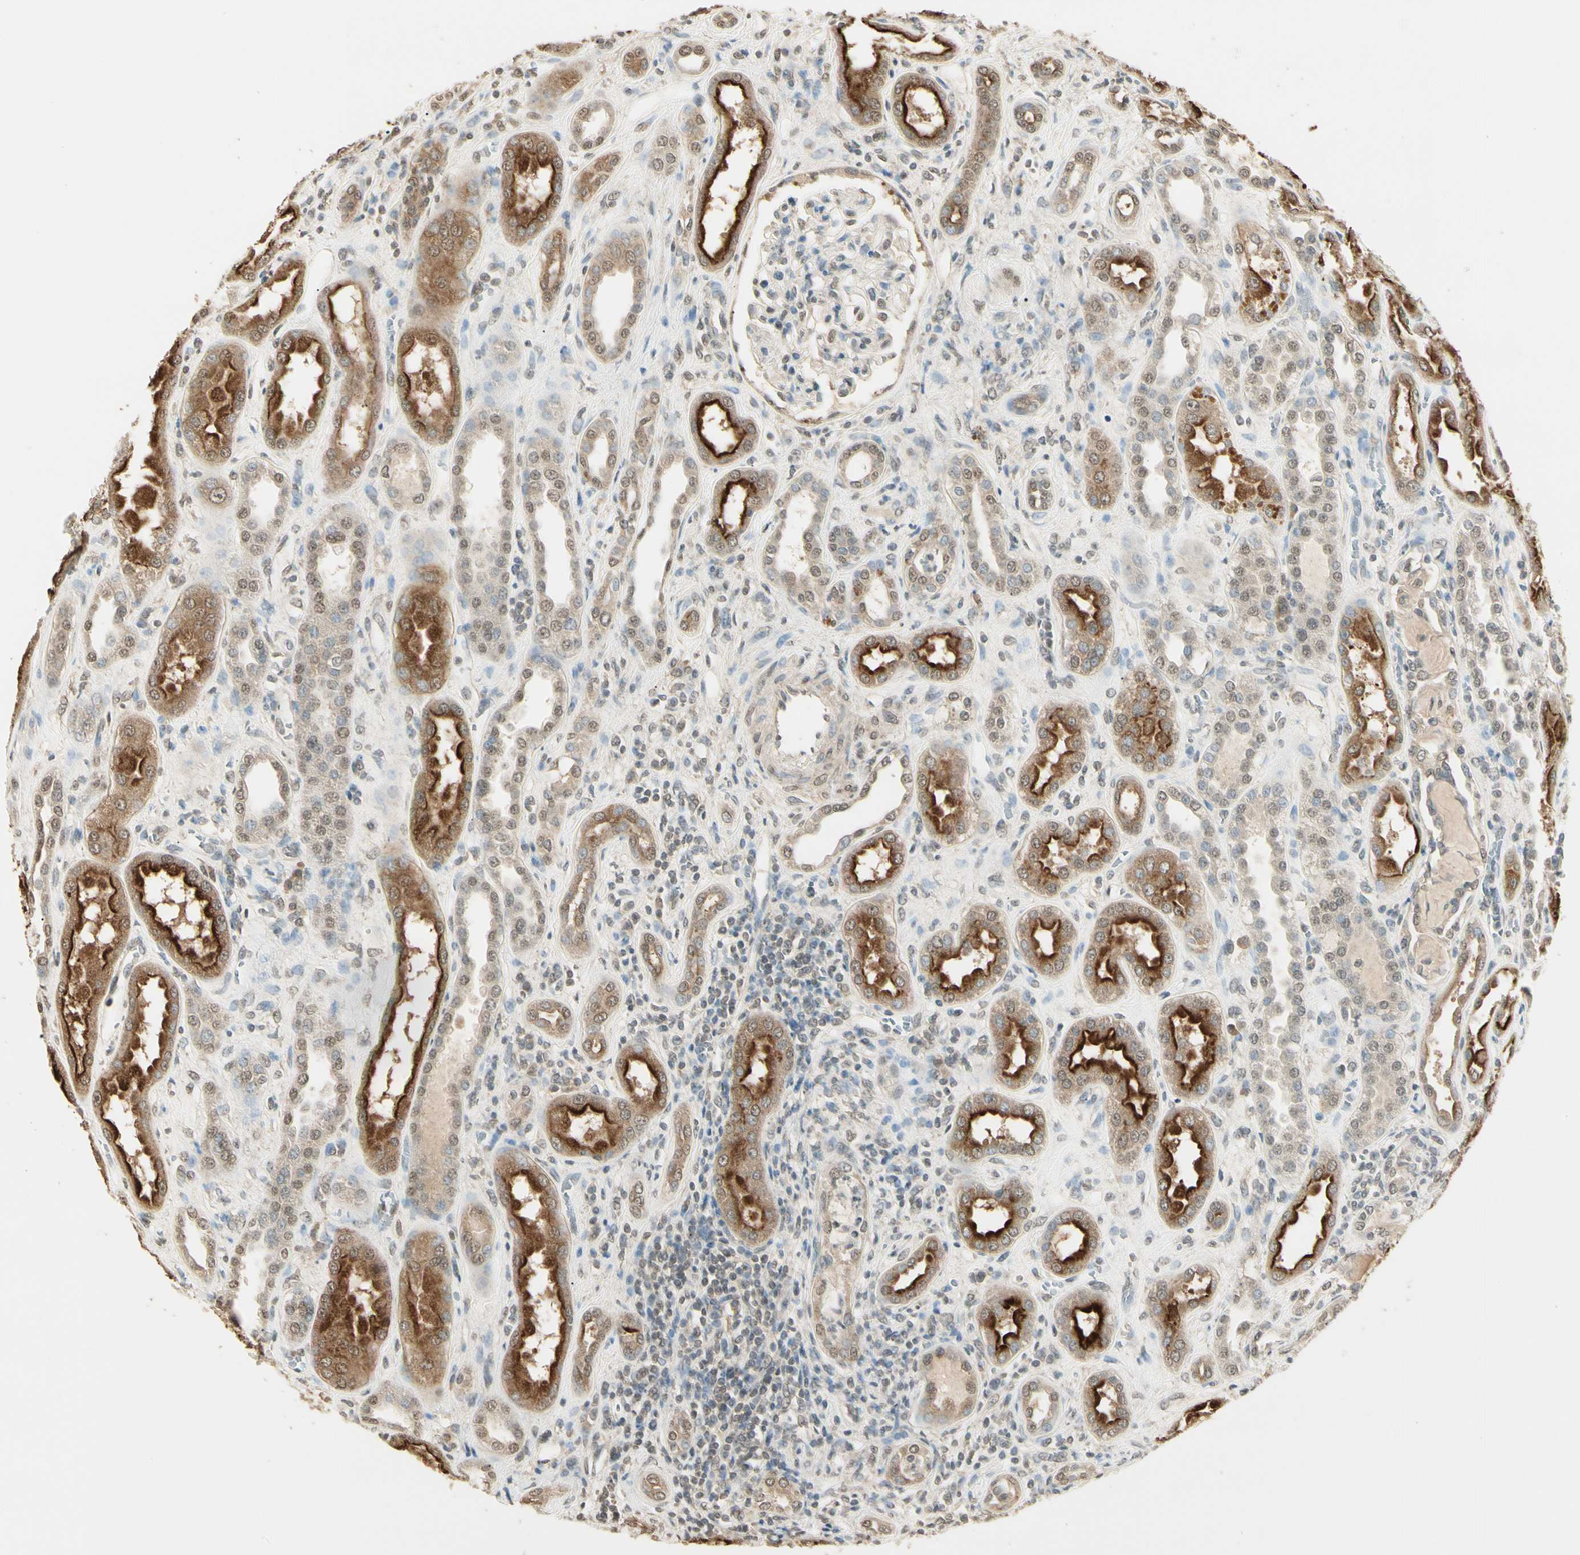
{"staining": {"intensity": "weak", "quantity": "<25%", "location": "cytoplasmic/membranous"}, "tissue": "kidney", "cell_type": "Cells in glomeruli", "image_type": "normal", "snomed": [{"axis": "morphology", "description": "Normal tissue, NOS"}, {"axis": "topography", "description": "Kidney"}], "caption": "Kidney stained for a protein using immunohistochemistry (IHC) demonstrates no staining cells in glomeruli.", "gene": "SGCA", "patient": {"sex": "male", "age": 59}}